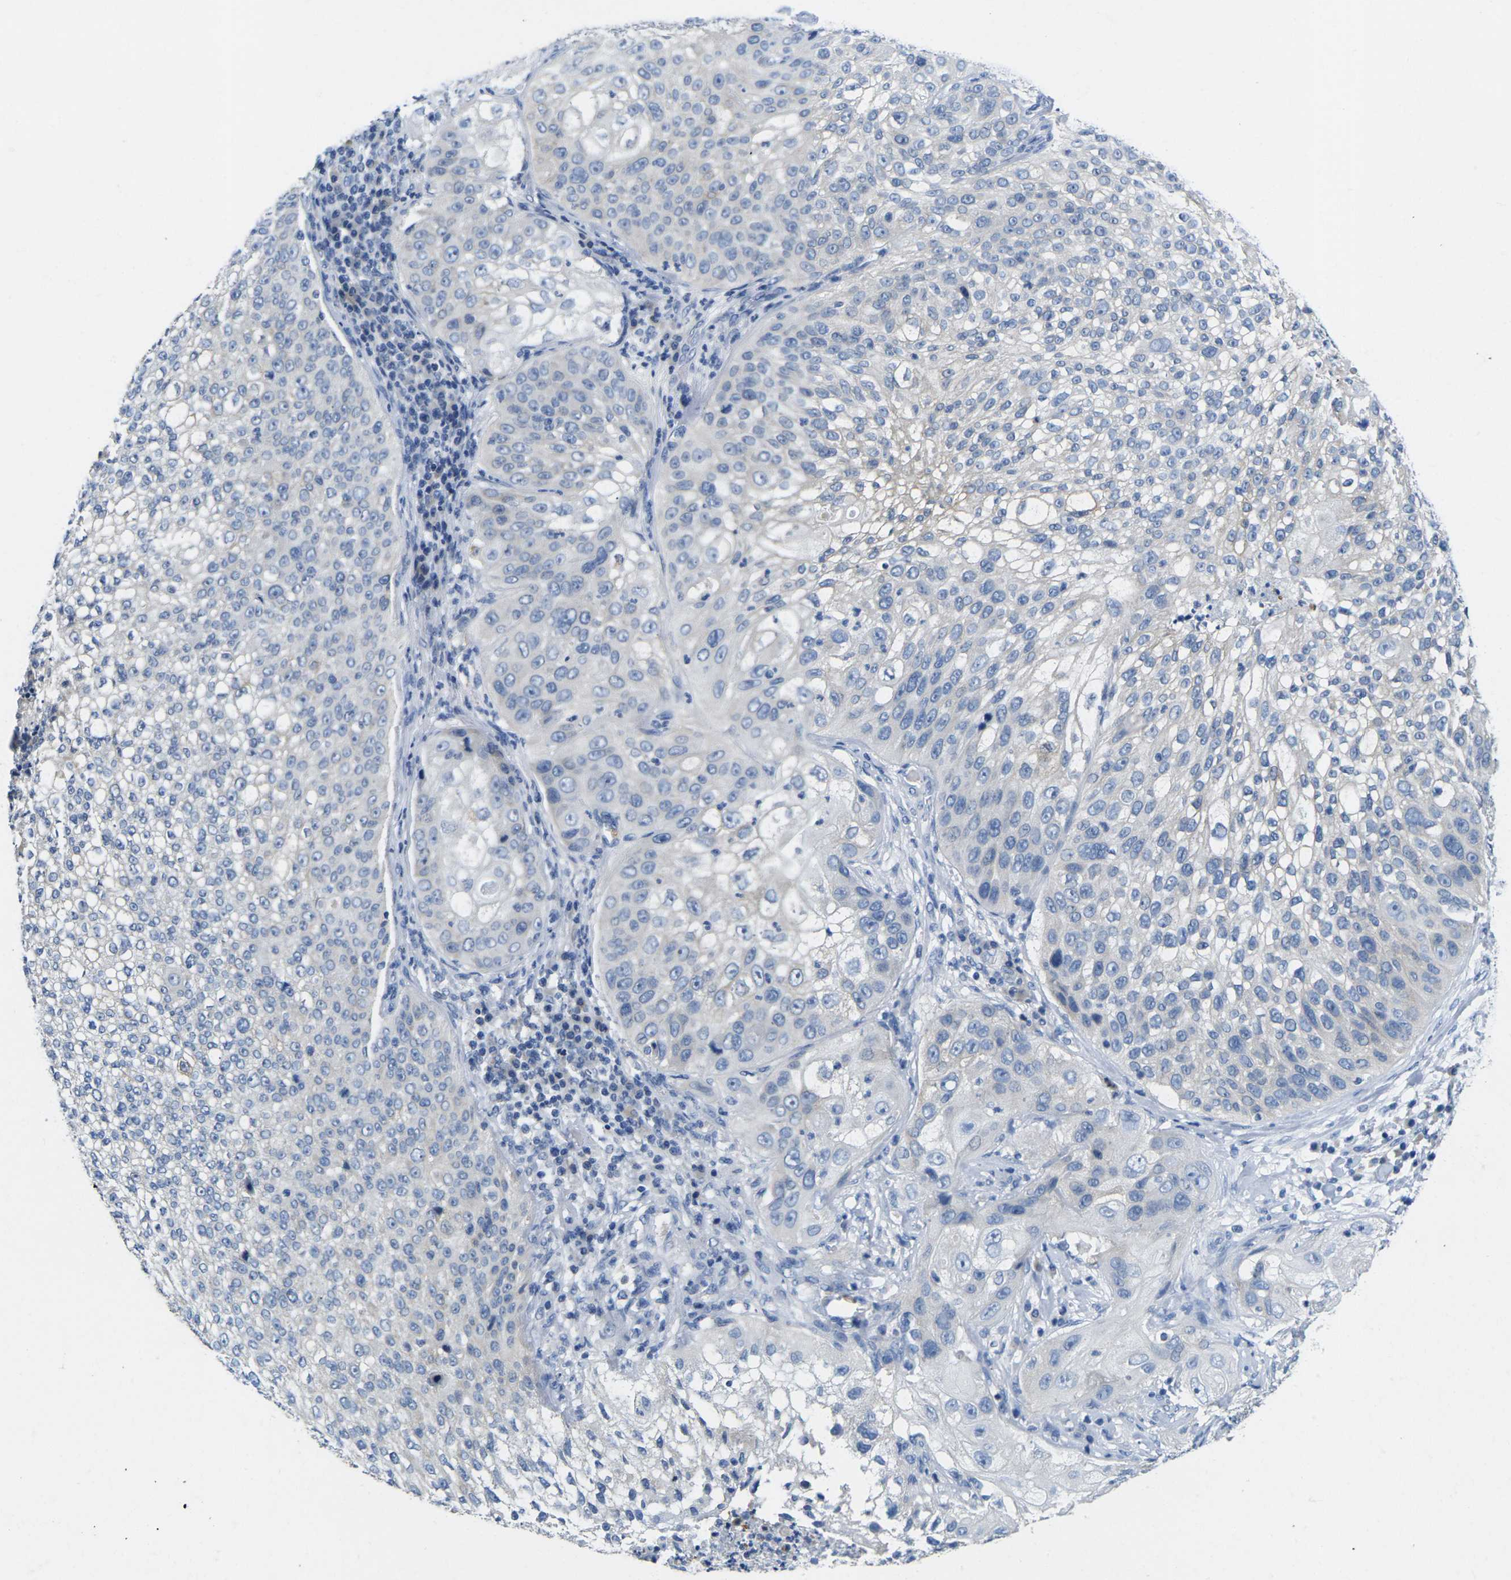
{"staining": {"intensity": "negative", "quantity": "none", "location": "none"}, "tissue": "lung cancer", "cell_type": "Tumor cells", "image_type": "cancer", "snomed": [{"axis": "morphology", "description": "Inflammation, NOS"}, {"axis": "morphology", "description": "Squamous cell carcinoma, NOS"}, {"axis": "topography", "description": "Lymph node"}, {"axis": "topography", "description": "Soft tissue"}, {"axis": "topography", "description": "Lung"}], "caption": "DAB immunohistochemical staining of lung cancer (squamous cell carcinoma) shows no significant expression in tumor cells.", "gene": "NOCT", "patient": {"sex": "male", "age": 66}}